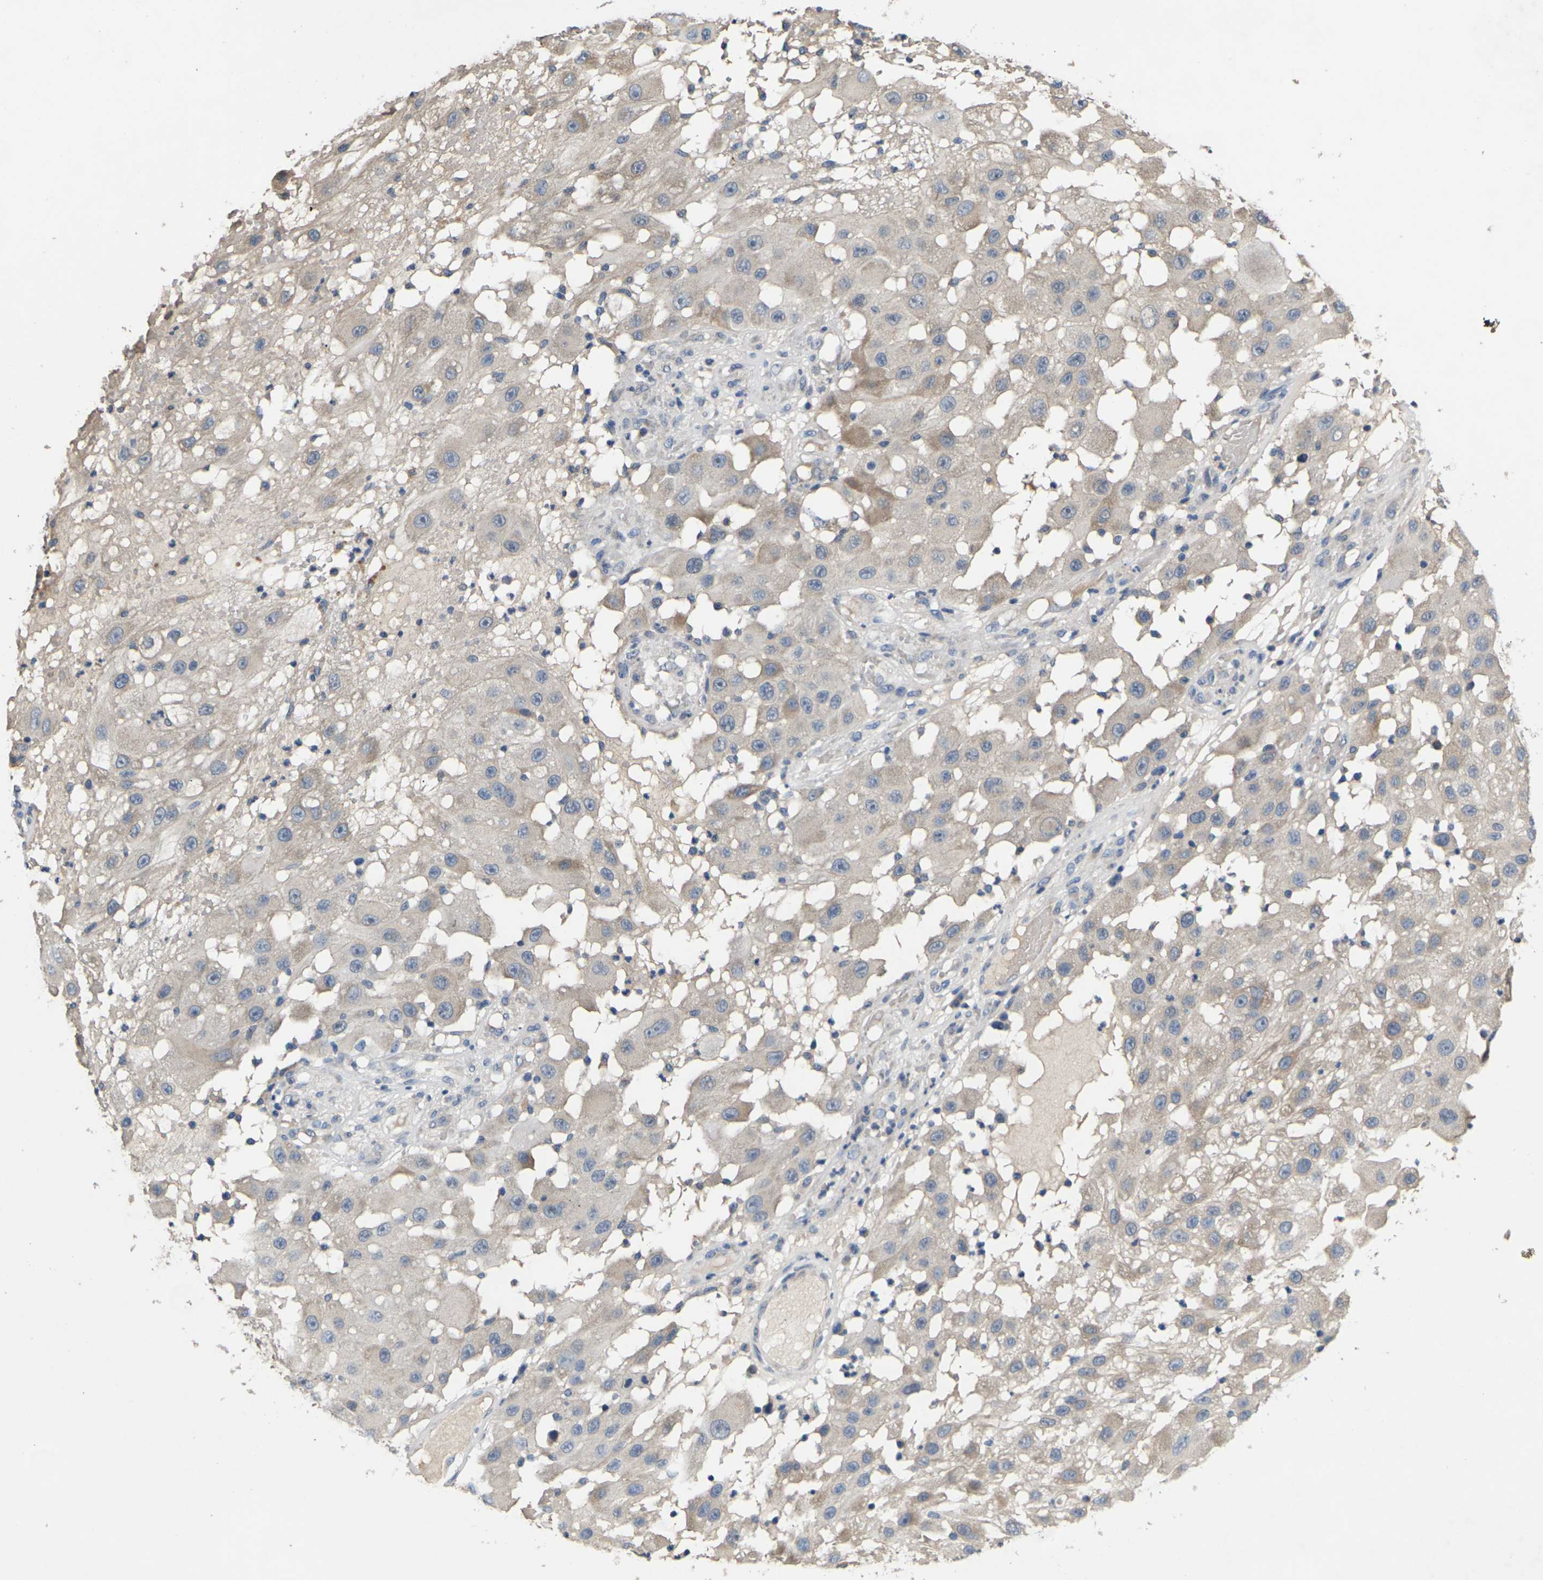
{"staining": {"intensity": "weak", "quantity": ">75%", "location": "cytoplasmic/membranous"}, "tissue": "melanoma", "cell_type": "Tumor cells", "image_type": "cancer", "snomed": [{"axis": "morphology", "description": "Malignant melanoma, NOS"}, {"axis": "topography", "description": "Skin"}], "caption": "Weak cytoplasmic/membranous expression for a protein is seen in about >75% of tumor cells of malignant melanoma using immunohistochemistry (IHC).", "gene": "SLC2A2", "patient": {"sex": "female", "age": 81}}